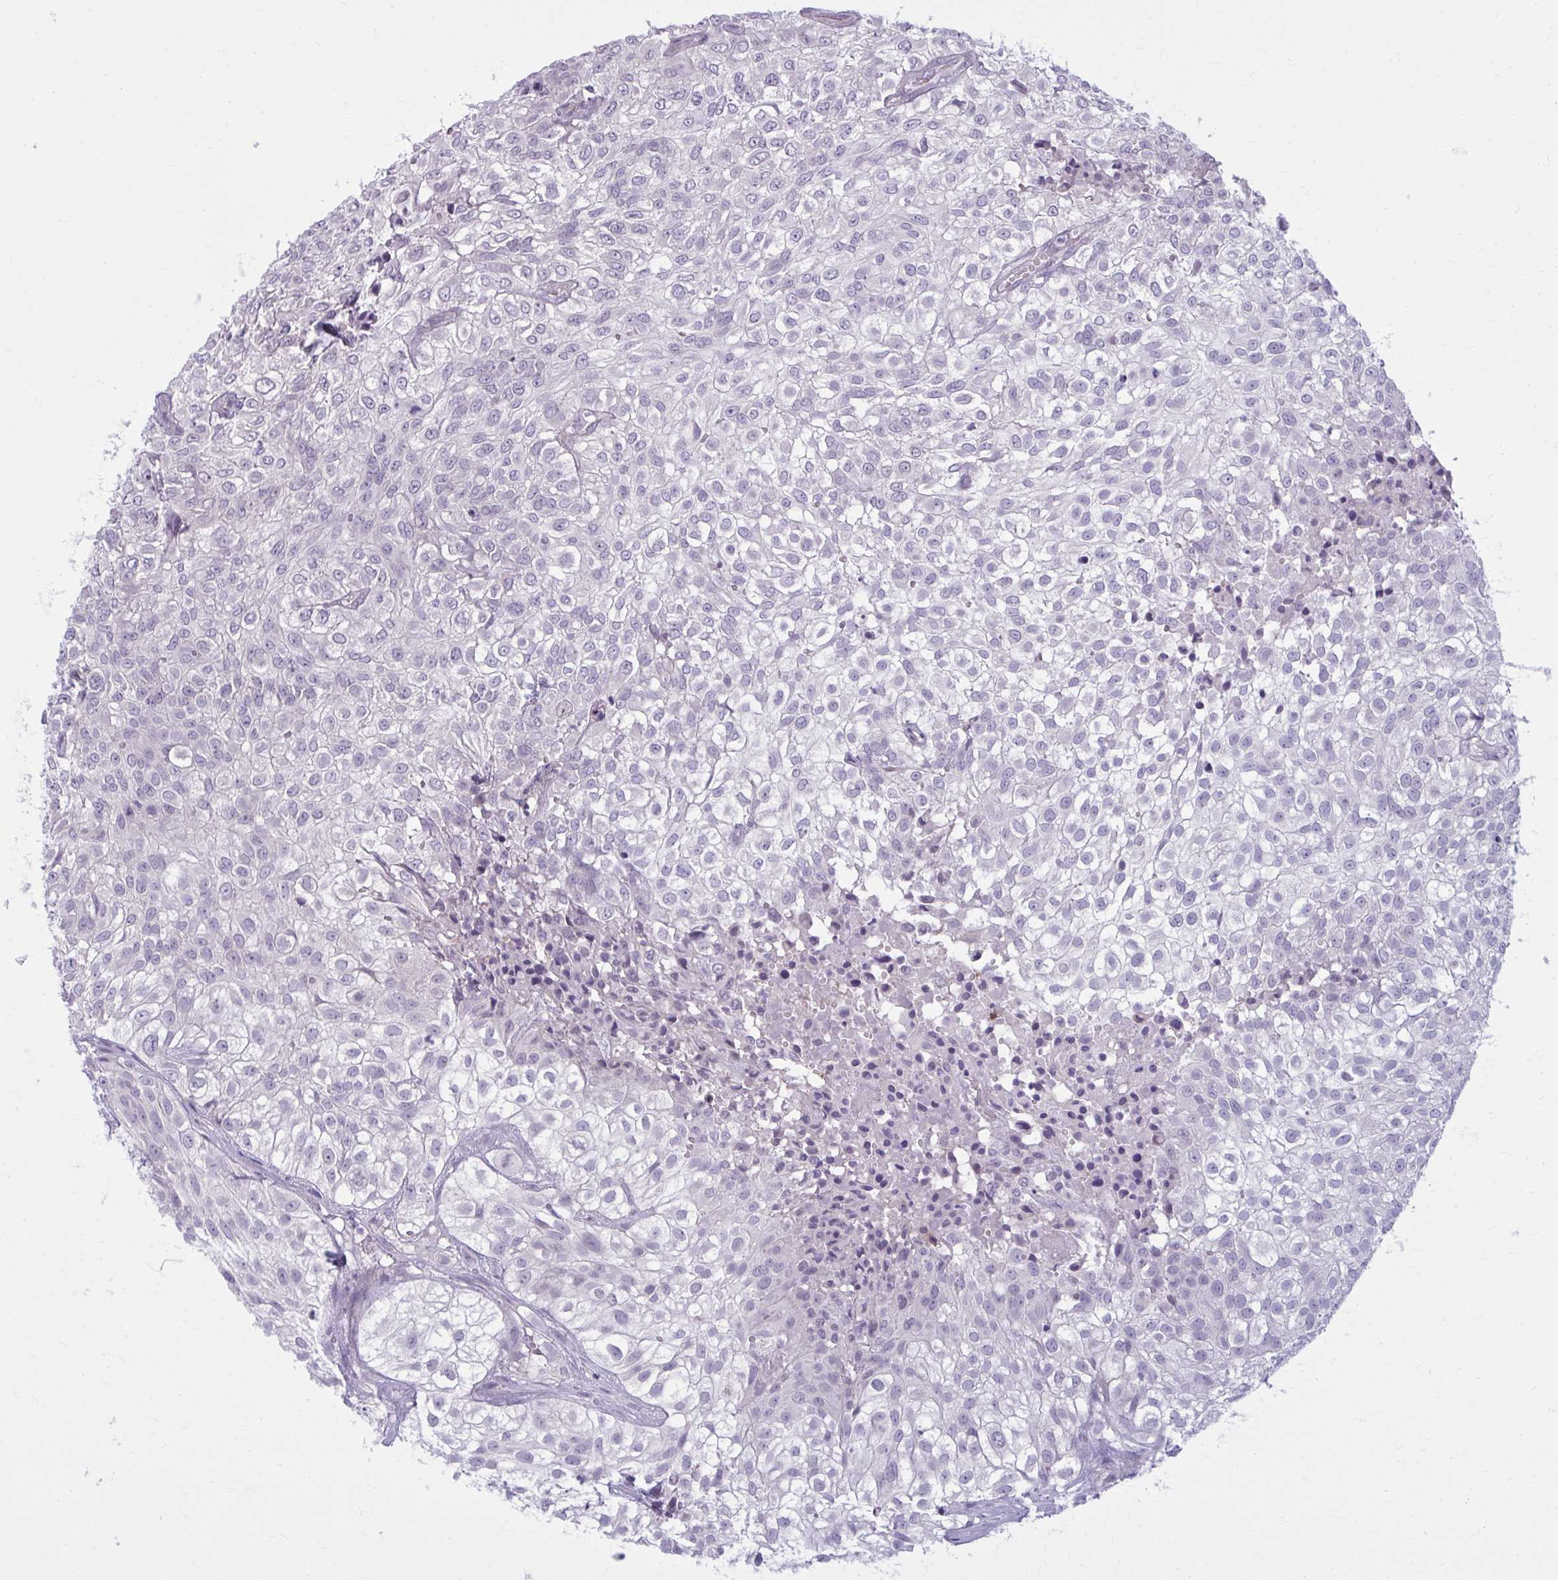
{"staining": {"intensity": "negative", "quantity": "none", "location": "none"}, "tissue": "urothelial cancer", "cell_type": "Tumor cells", "image_type": "cancer", "snomed": [{"axis": "morphology", "description": "Urothelial carcinoma, High grade"}, {"axis": "topography", "description": "Urinary bladder"}], "caption": "Tumor cells show no significant staining in urothelial cancer.", "gene": "CD38", "patient": {"sex": "male", "age": 56}}